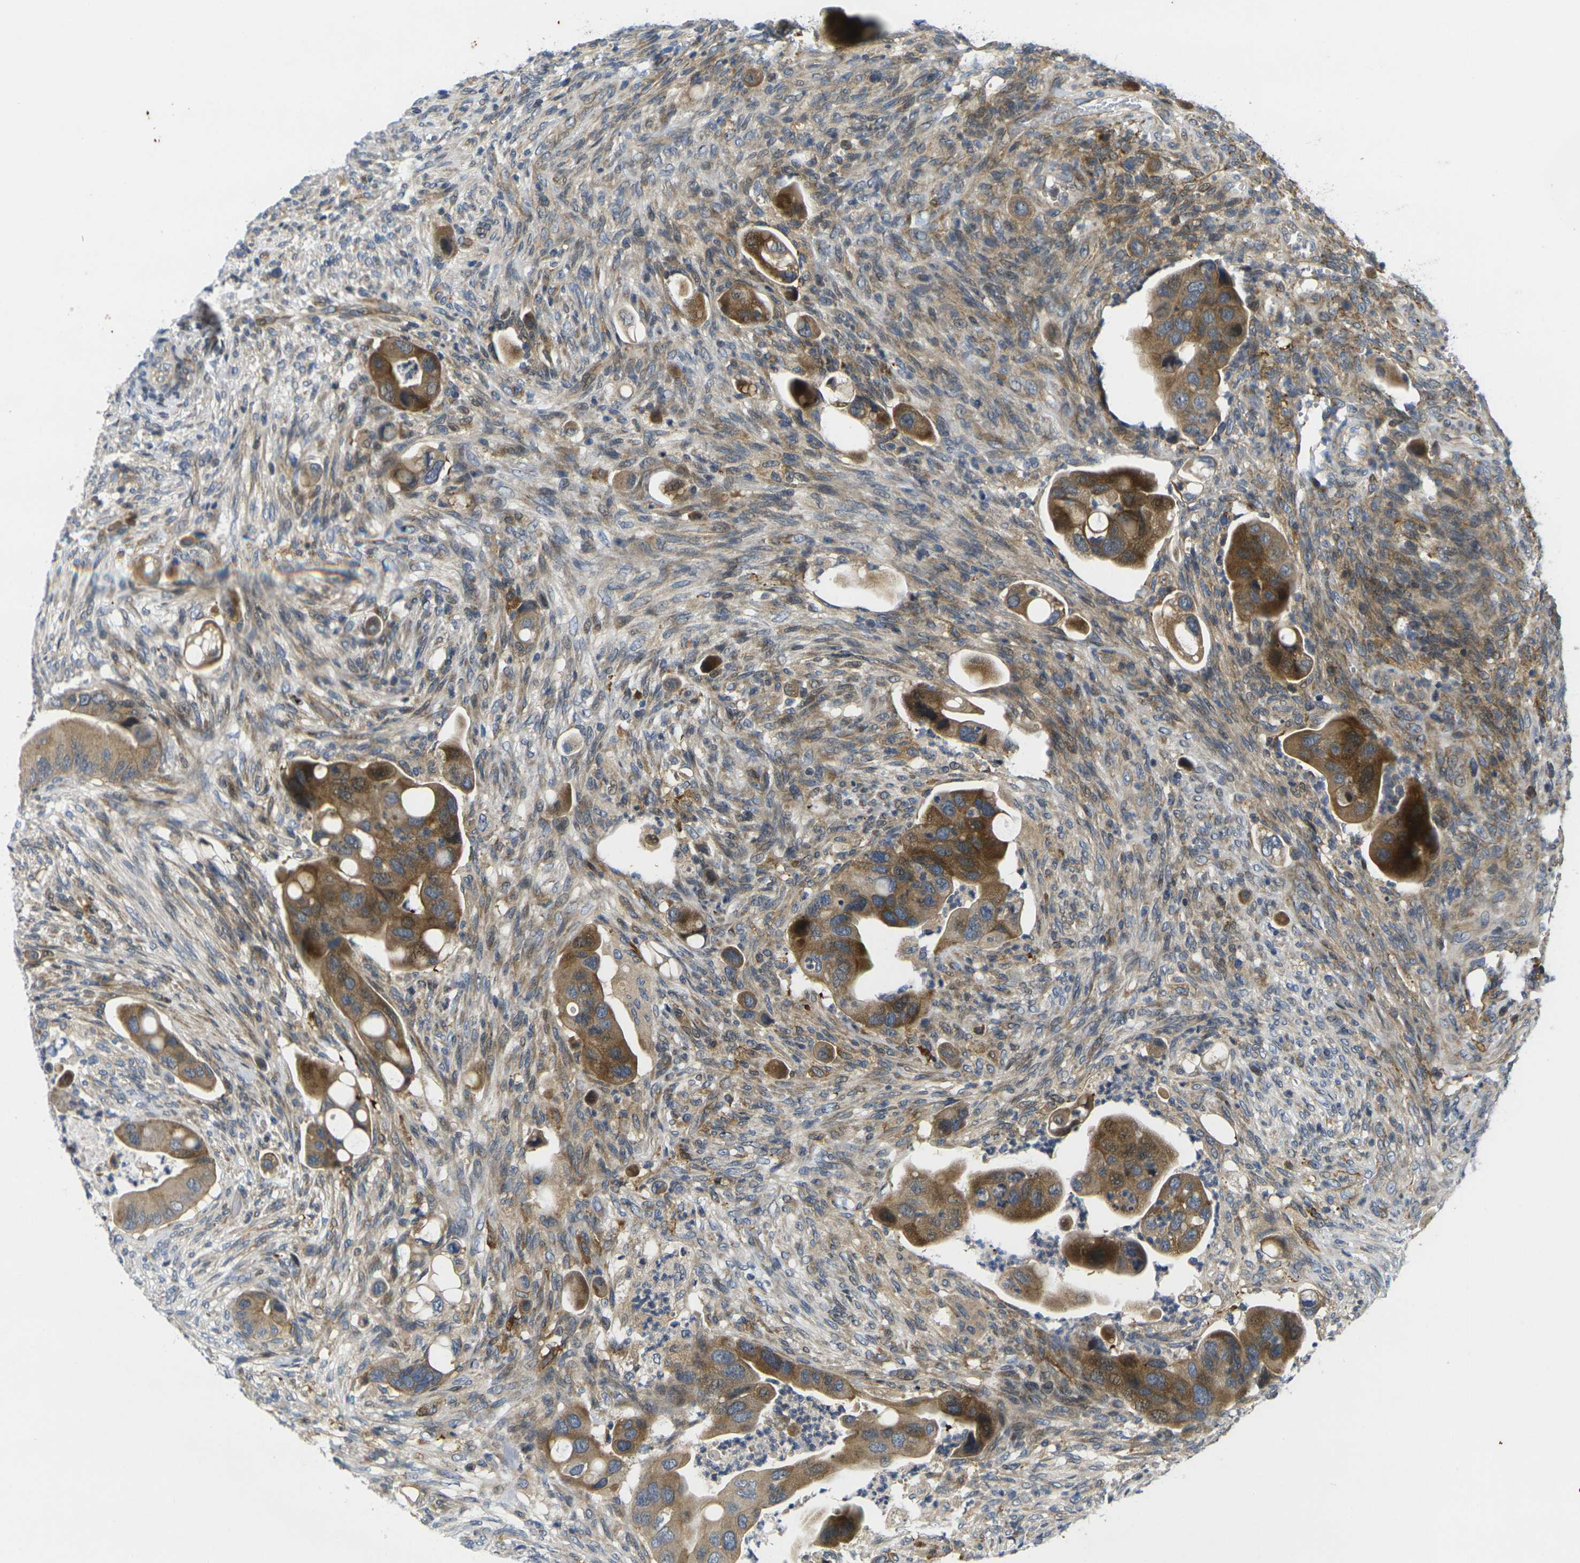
{"staining": {"intensity": "moderate", "quantity": ">75%", "location": "cytoplasmic/membranous"}, "tissue": "colorectal cancer", "cell_type": "Tumor cells", "image_type": "cancer", "snomed": [{"axis": "morphology", "description": "Adenocarcinoma, NOS"}, {"axis": "topography", "description": "Rectum"}], "caption": "Colorectal adenocarcinoma tissue displays moderate cytoplasmic/membranous positivity in about >75% of tumor cells, visualized by immunohistochemistry.", "gene": "ROBO2", "patient": {"sex": "female", "age": 57}}